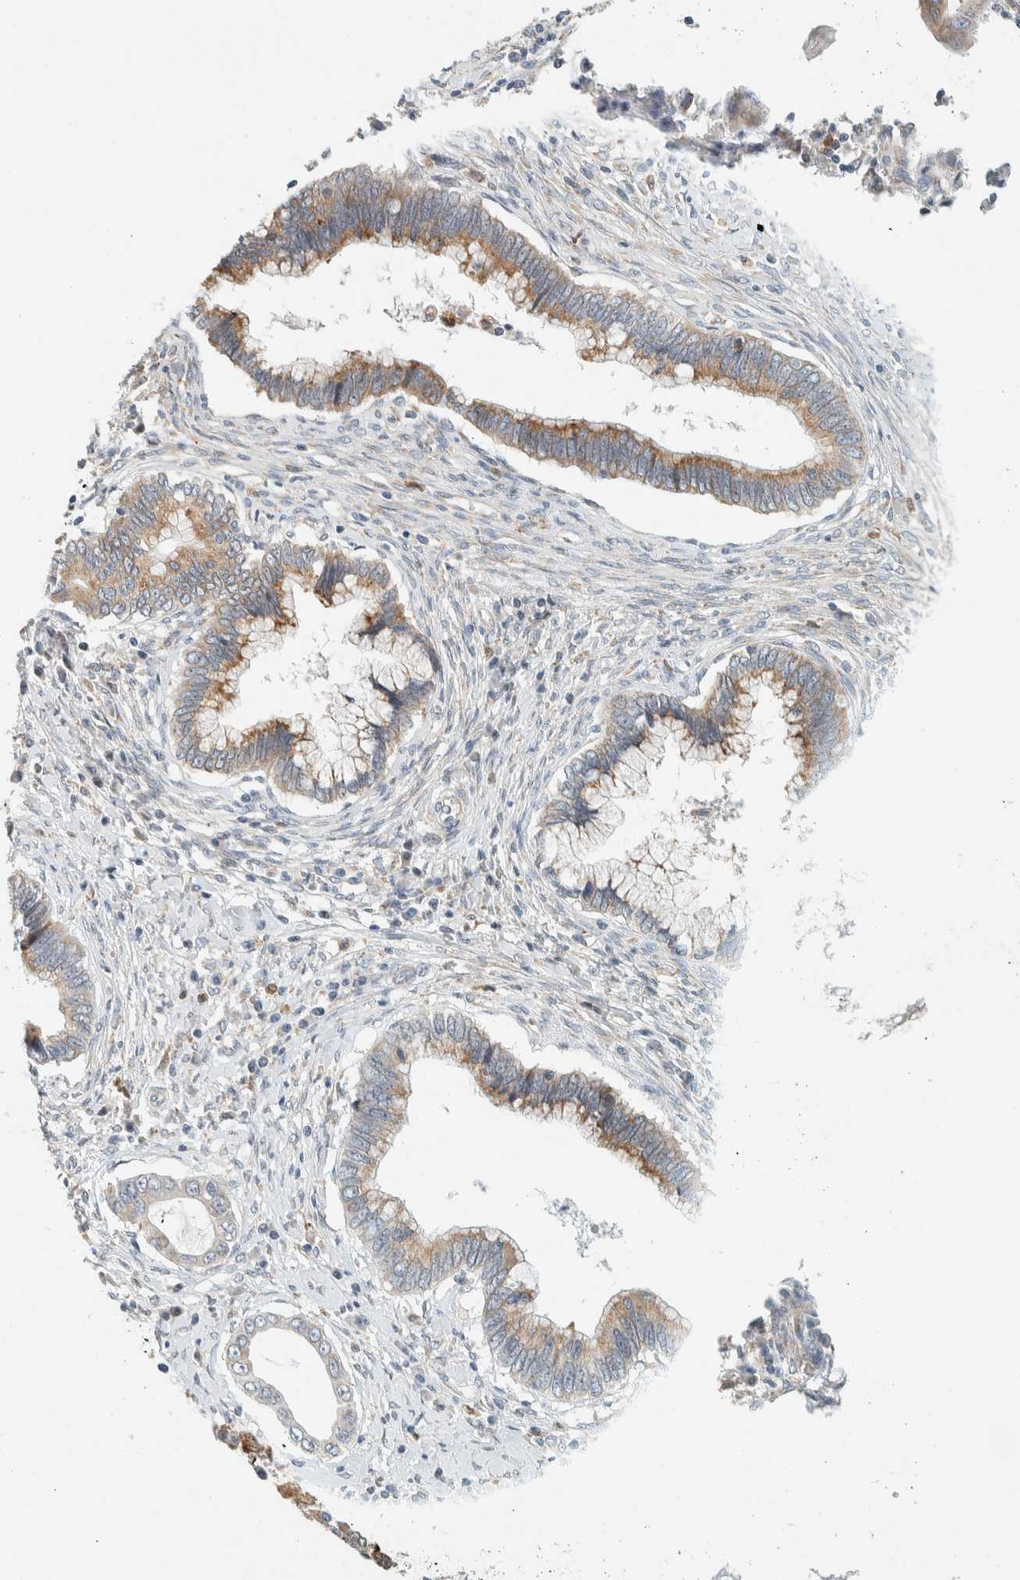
{"staining": {"intensity": "moderate", "quantity": ">75%", "location": "cytoplasmic/membranous"}, "tissue": "cervical cancer", "cell_type": "Tumor cells", "image_type": "cancer", "snomed": [{"axis": "morphology", "description": "Adenocarcinoma, NOS"}, {"axis": "topography", "description": "Cervix"}], "caption": "An IHC micrograph of tumor tissue is shown. Protein staining in brown highlights moderate cytoplasmic/membranous positivity in adenocarcinoma (cervical) within tumor cells.", "gene": "SUMF2", "patient": {"sex": "female", "age": 44}}